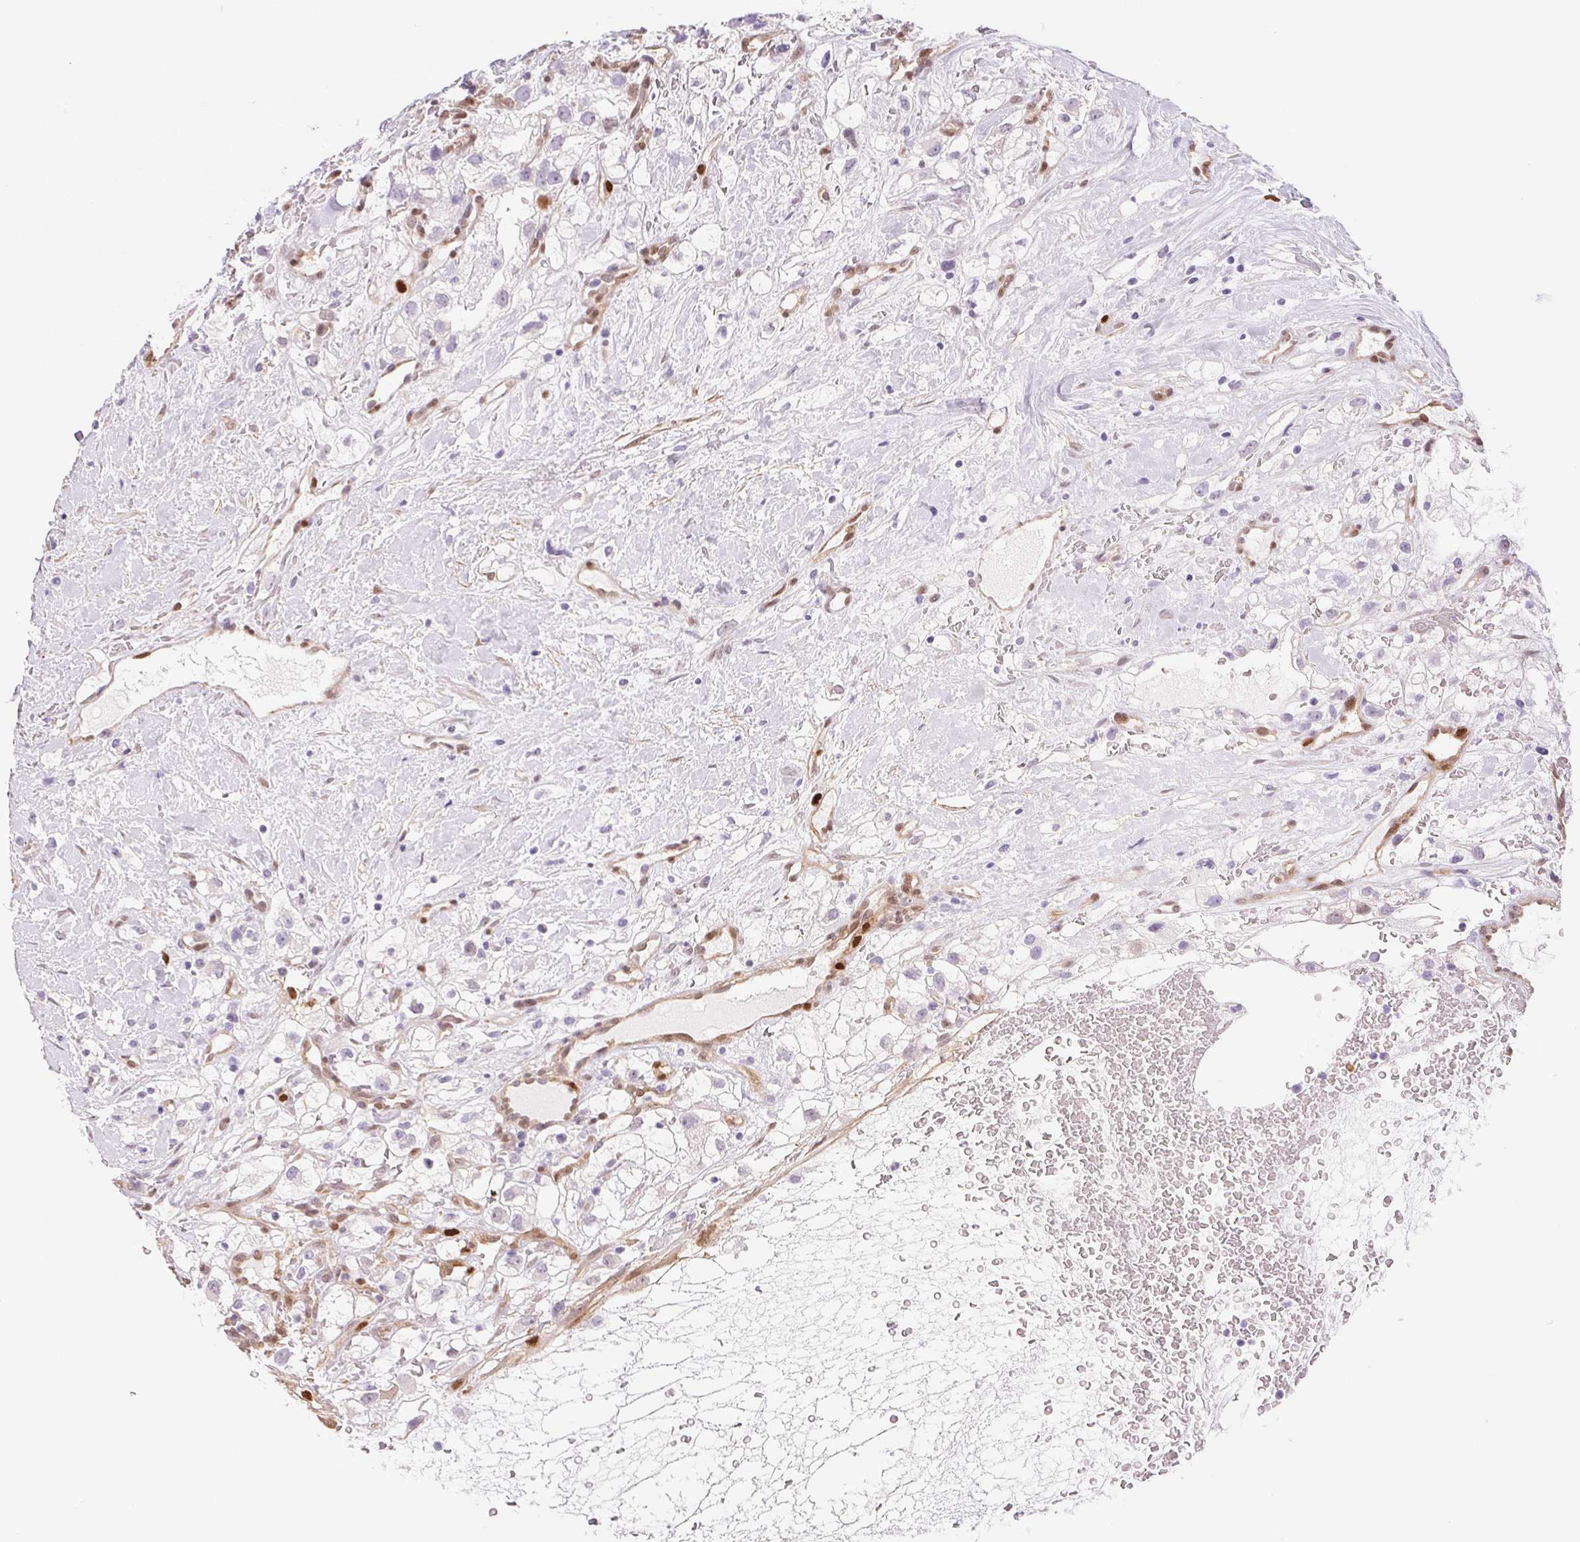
{"staining": {"intensity": "negative", "quantity": "none", "location": "none"}, "tissue": "renal cancer", "cell_type": "Tumor cells", "image_type": "cancer", "snomed": [{"axis": "morphology", "description": "Adenocarcinoma, NOS"}, {"axis": "topography", "description": "Kidney"}], "caption": "DAB (3,3'-diaminobenzidine) immunohistochemical staining of adenocarcinoma (renal) reveals no significant expression in tumor cells.", "gene": "SMTN", "patient": {"sex": "male", "age": 59}}